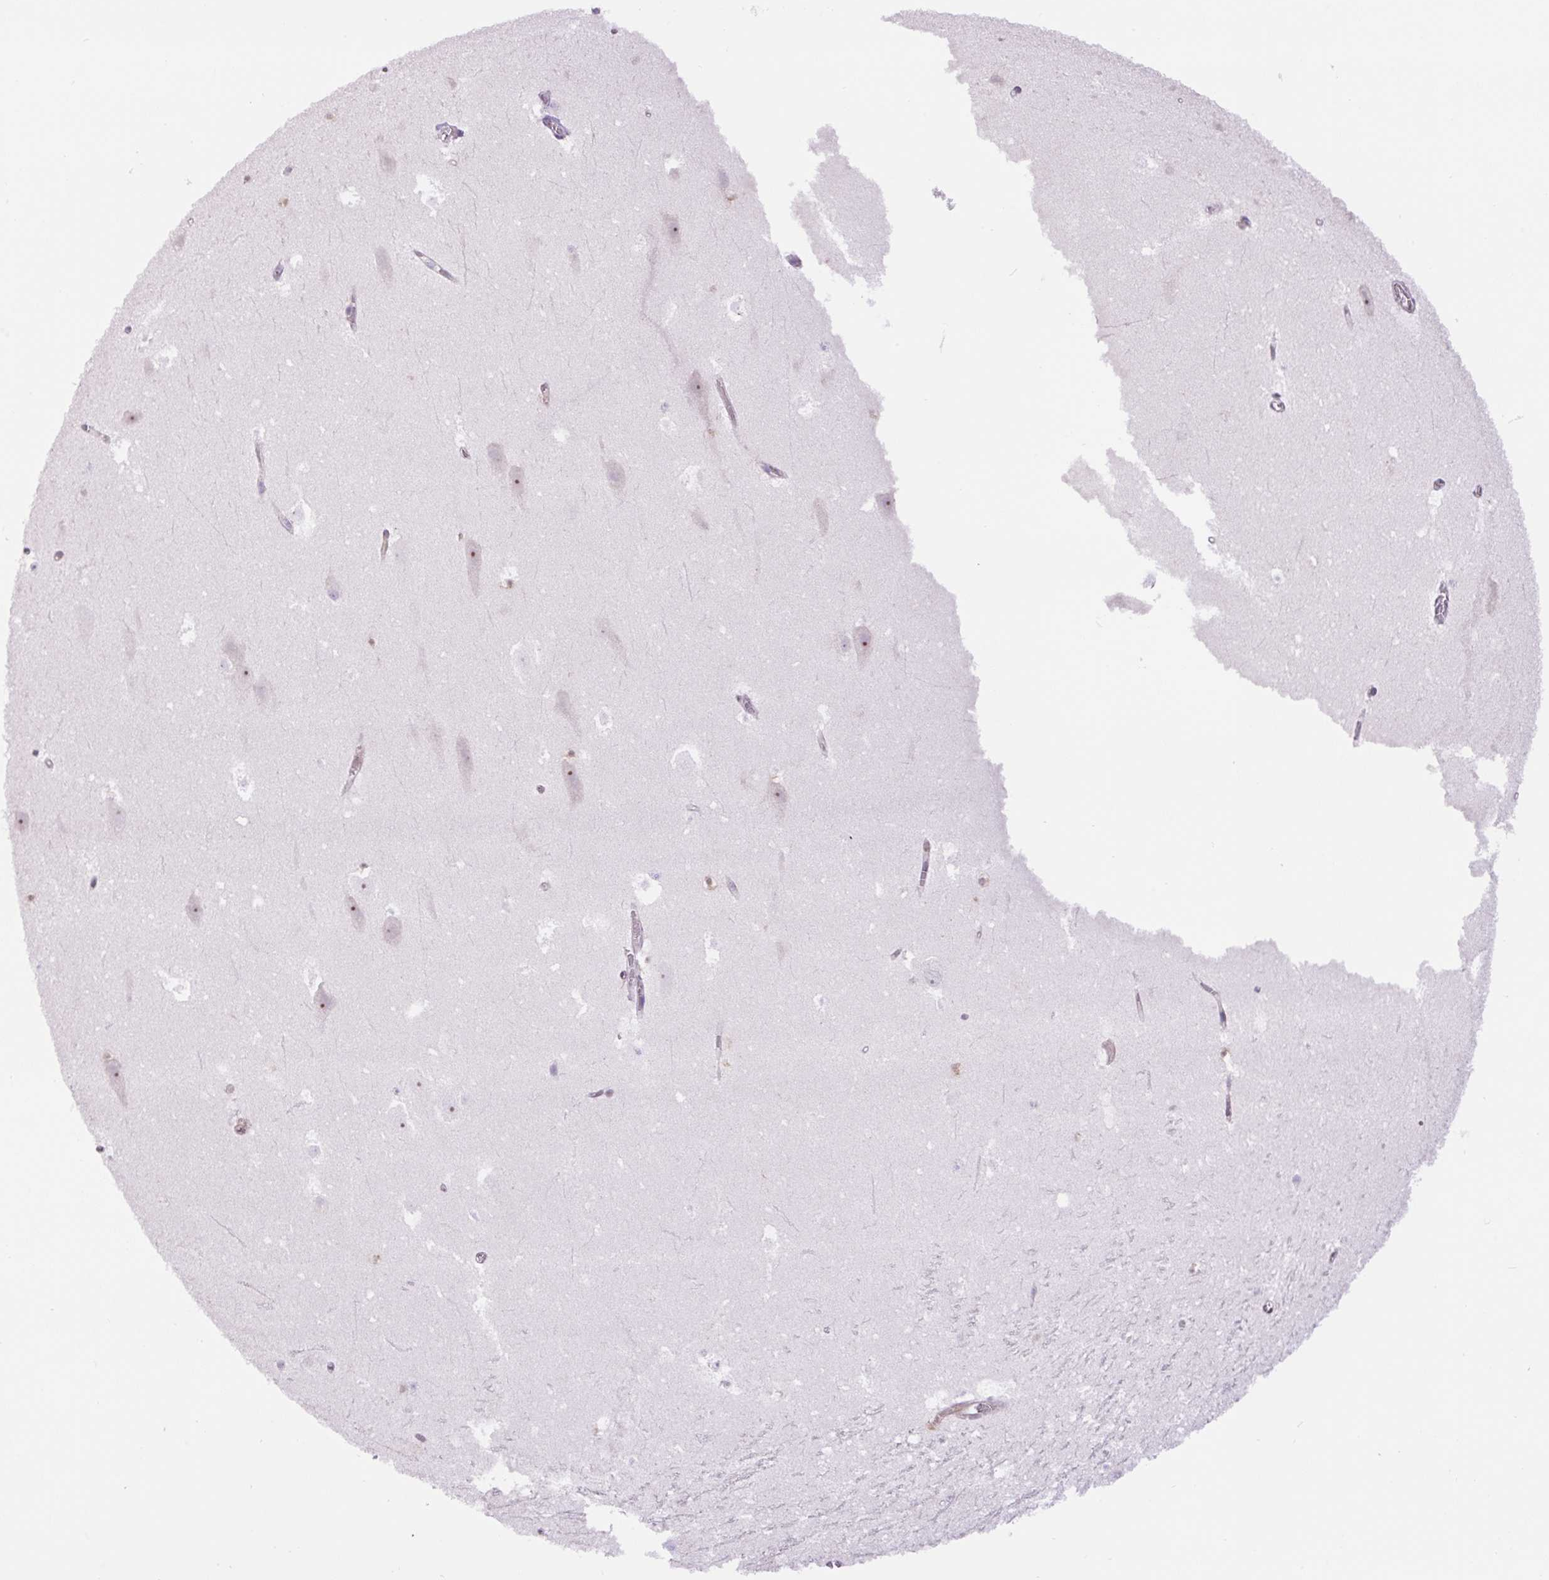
{"staining": {"intensity": "negative", "quantity": "none", "location": "none"}, "tissue": "hippocampus", "cell_type": "Glial cells", "image_type": "normal", "snomed": [{"axis": "morphology", "description": "Normal tissue, NOS"}, {"axis": "topography", "description": "Hippocampus"}], "caption": "An immunohistochemistry (IHC) micrograph of normal hippocampus is shown. There is no staining in glial cells of hippocampus.", "gene": "MINK1", "patient": {"sex": "female", "age": 42}}